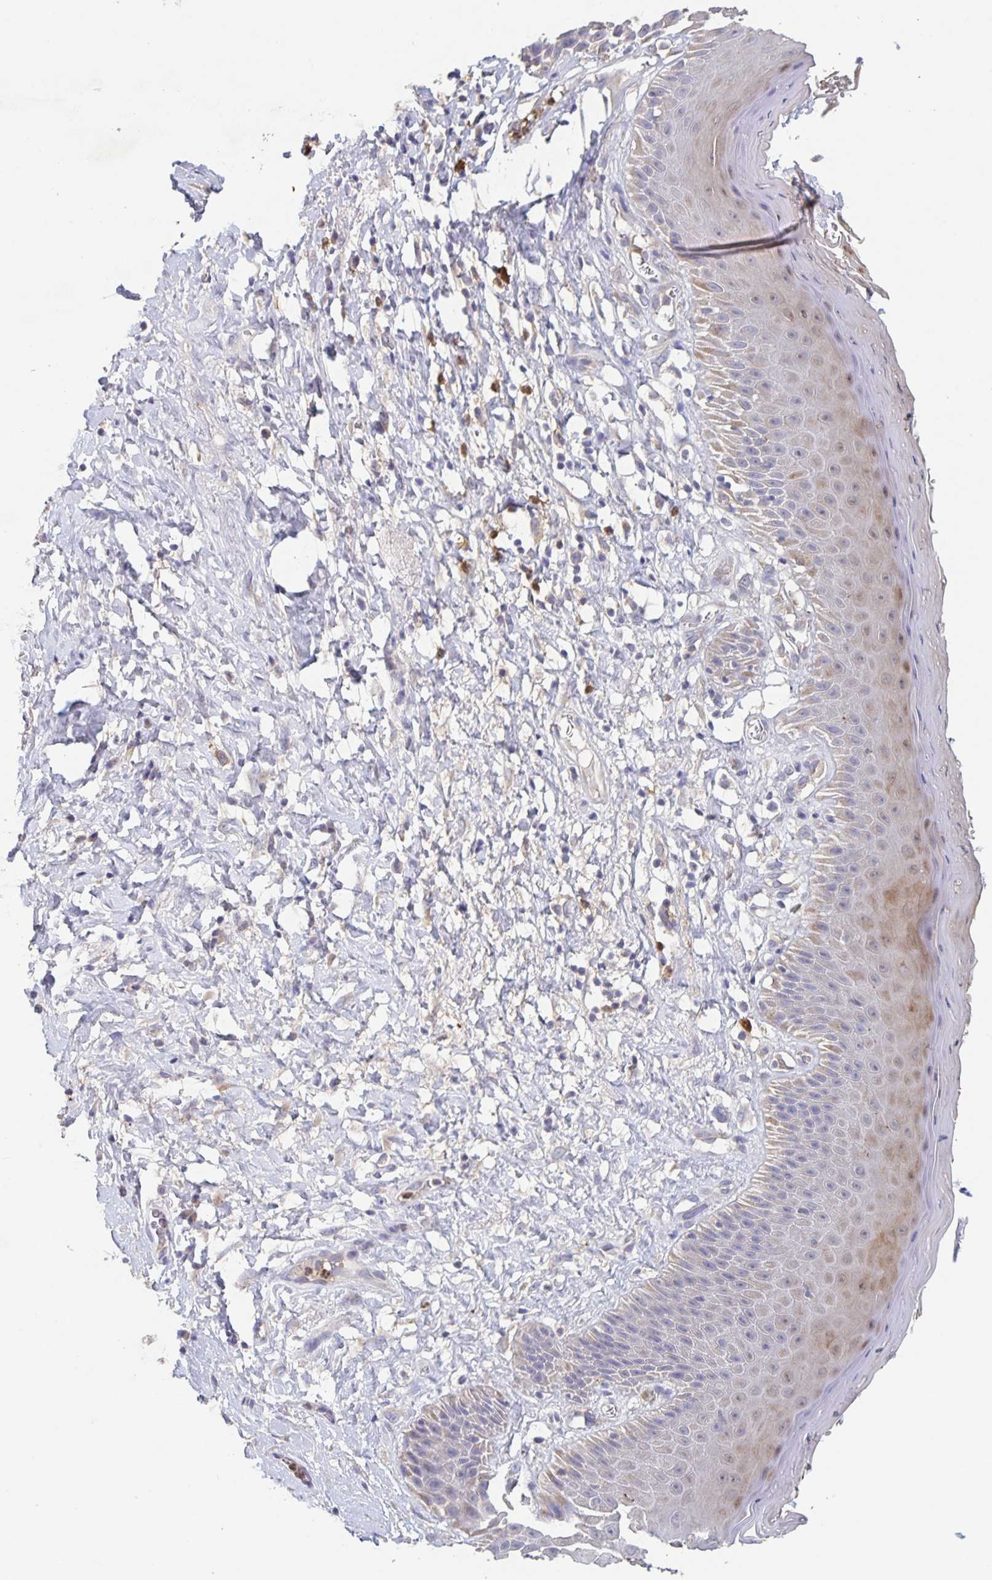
{"staining": {"intensity": "weak", "quantity": "<25%", "location": "cytoplasmic/membranous"}, "tissue": "skin", "cell_type": "Epidermal cells", "image_type": "normal", "snomed": [{"axis": "morphology", "description": "Normal tissue, NOS"}, {"axis": "topography", "description": "Anal"}], "caption": "This is an immunohistochemistry image of unremarkable human skin. There is no staining in epidermal cells.", "gene": "CDC42BPG", "patient": {"sex": "male", "age": 78}}